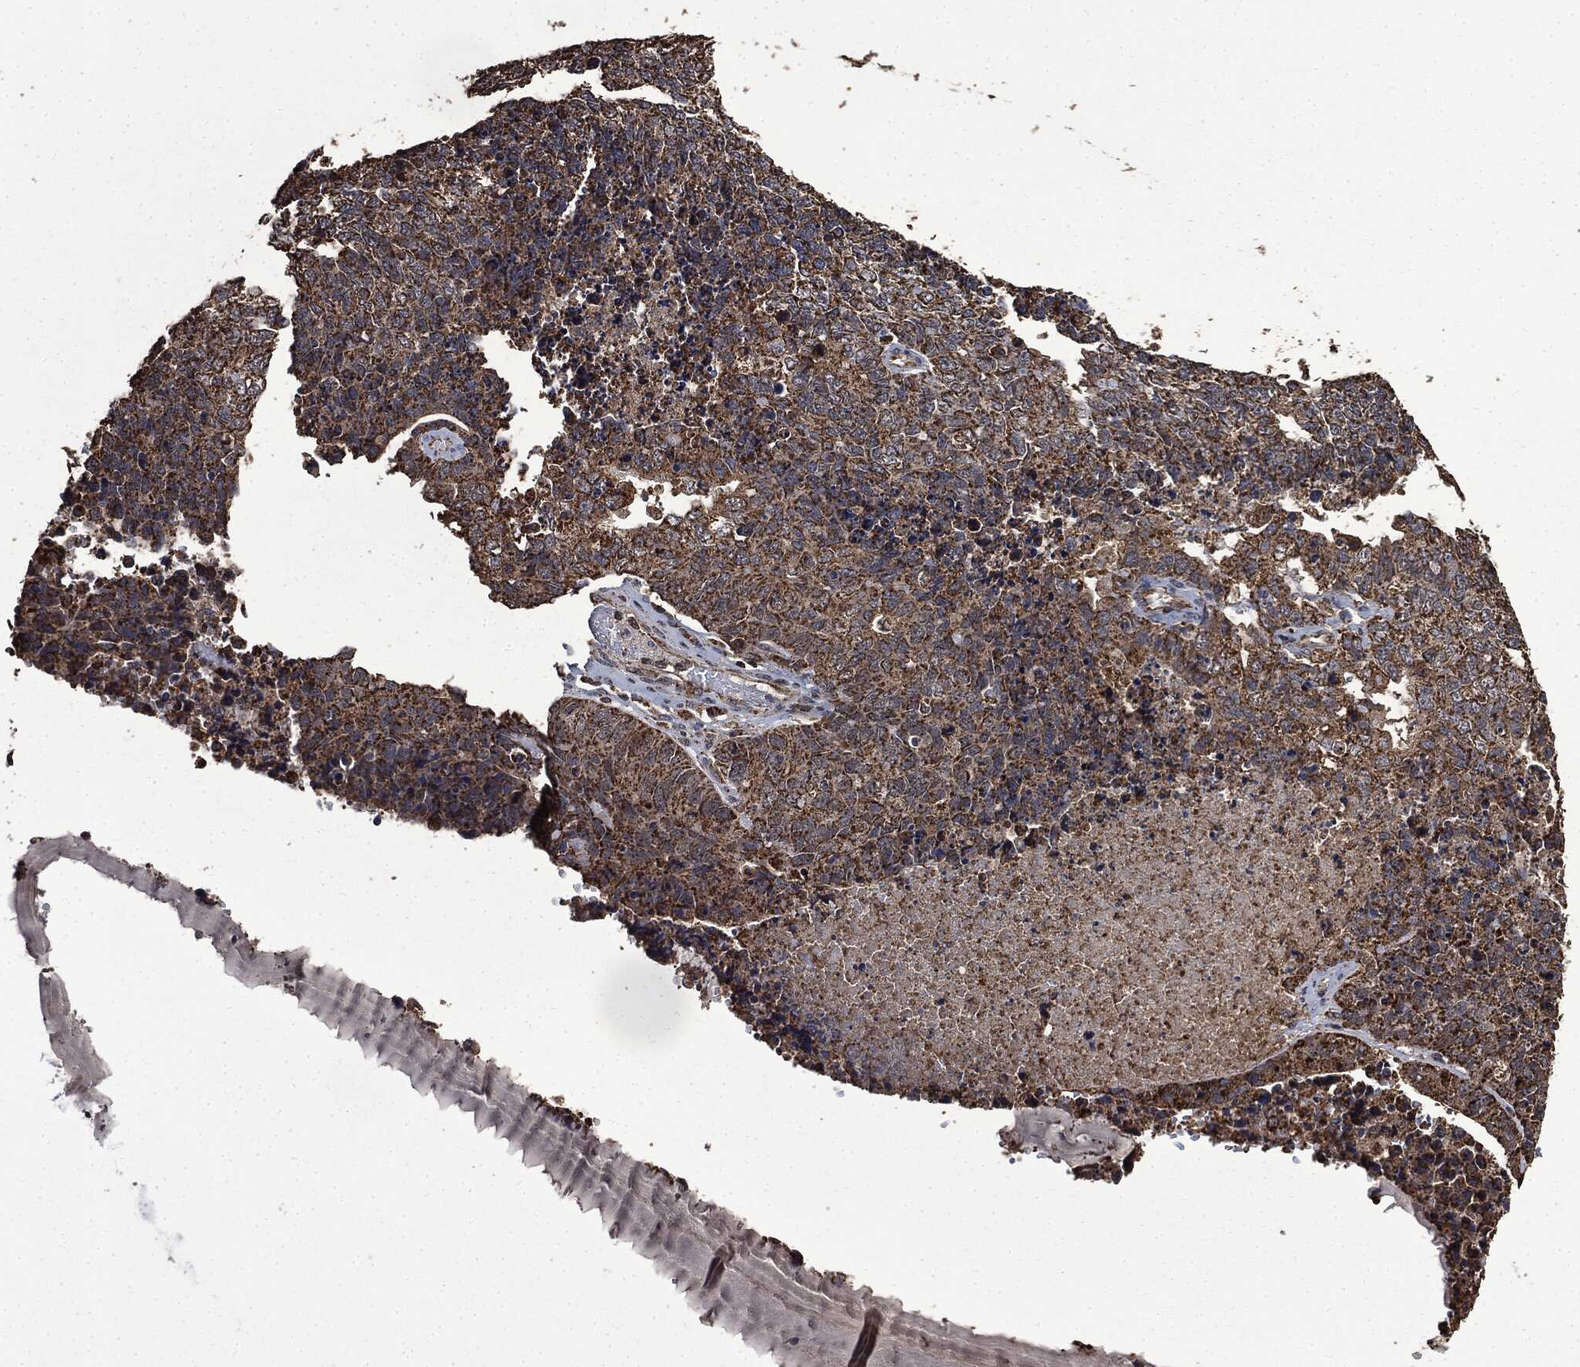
{"staining": {"intensity": "strong", "quantity": ">75%", "location": "cytoplasmic/membranous"}, "tissue": "cervical cancer", "cell_type": "Tumor cells", "image_type": "cancer", "snomed": [{"axis": "morphology", "description": "Squamous cell carcinoma, NOS"}, {"axis": "topography", "description": "Cervix"}], "caption": "A histopathology image showing strong cytoplasmic/membranous expression in about >75% of tumor cells in cervical squamous cell carcinoma, as visualized by brown immunohistochemical staining.", "gene": "LIG3", "patient": {"sex": "female", "age": 63}}